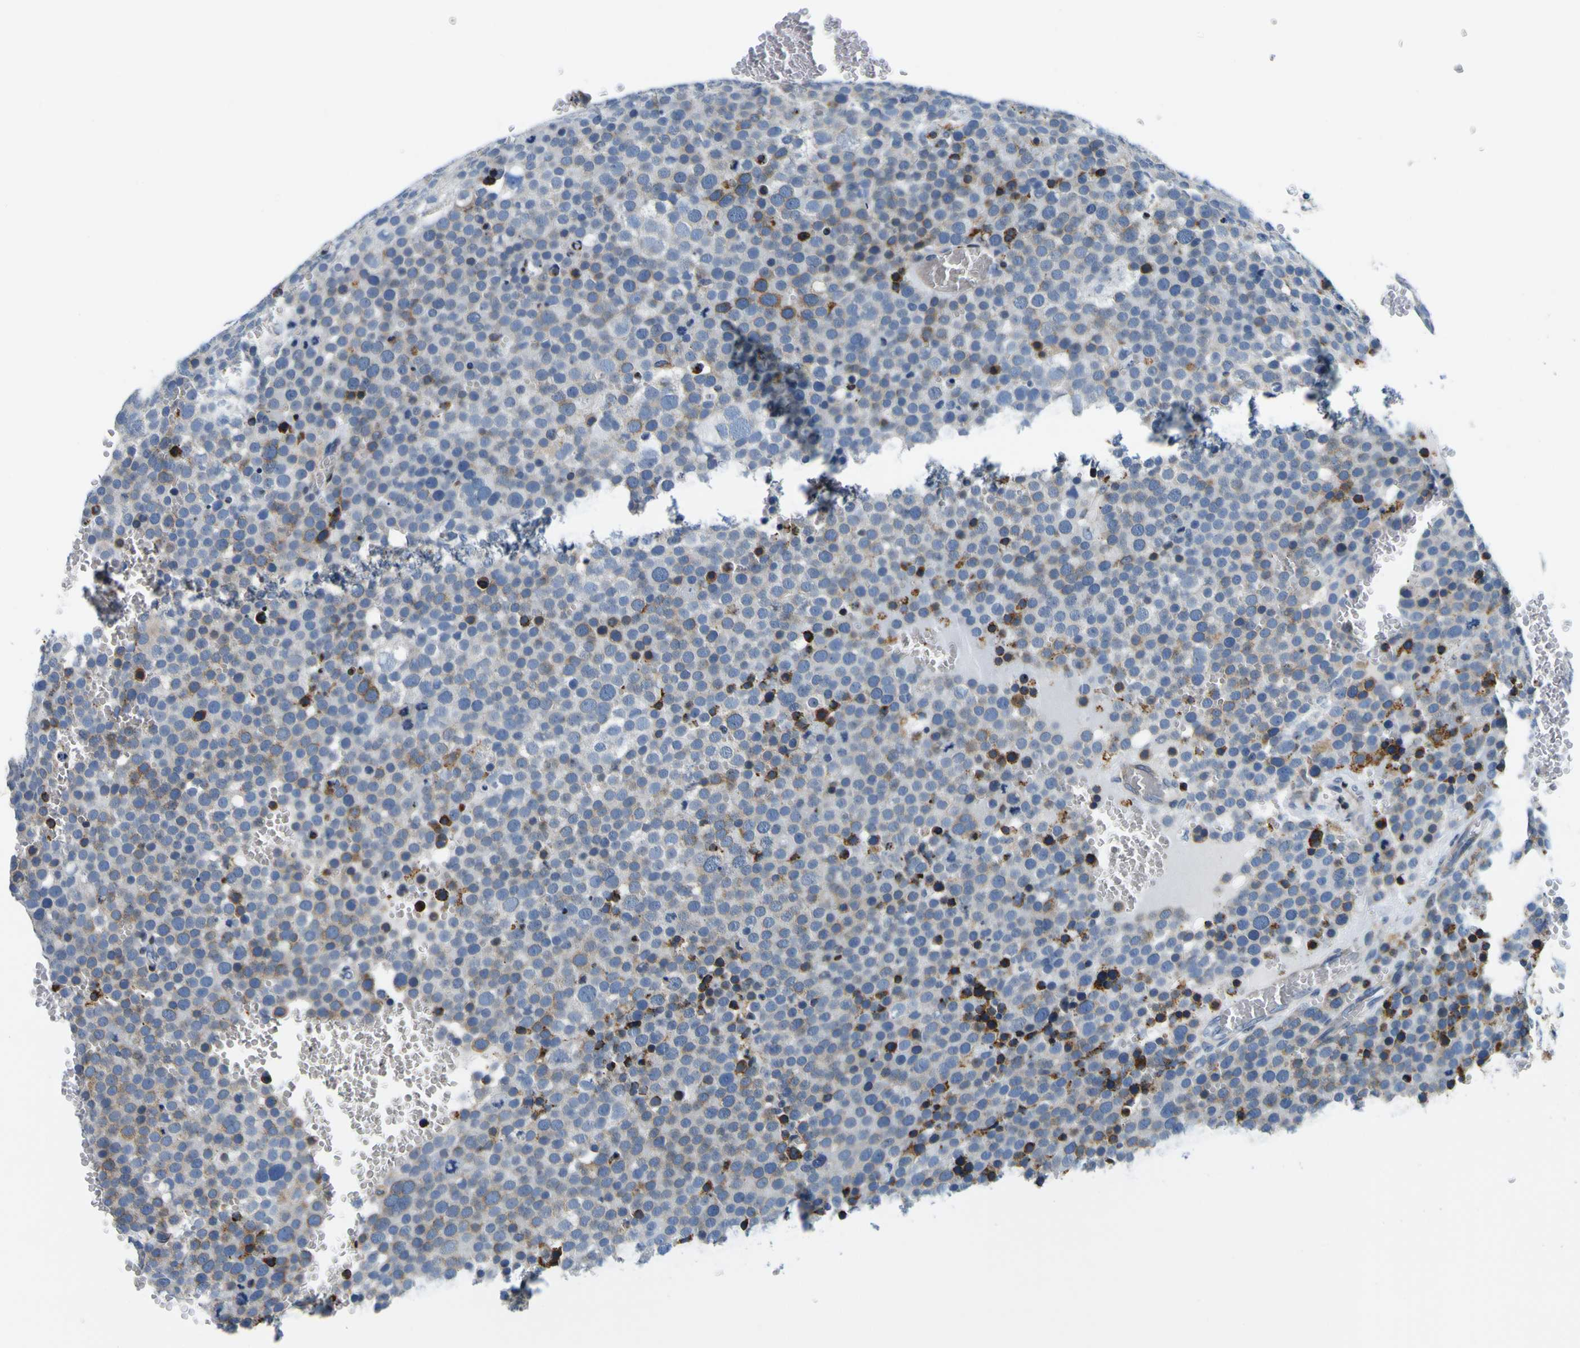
{"staining": {"intensity": "moderate", "quantity": "<25%", "location": "cytoplasmic/membranous"}, "tissue": "testis cancer", "cell_type": "Tumor cells", "image_type": "cancer", "snomed": [{"axis": "morphology", "description": "Seminoma, NOS"}, {"axis": "topography", "description": "Testis"}], "caption": "Testis cancer (seminoma) stained for a protein (brown) displays moderate cytoplasmic/membranous positive staining in about <25% of tumor cells.", "gene": "NLRP3", "patient": {"sex": "male", "age": 71}}